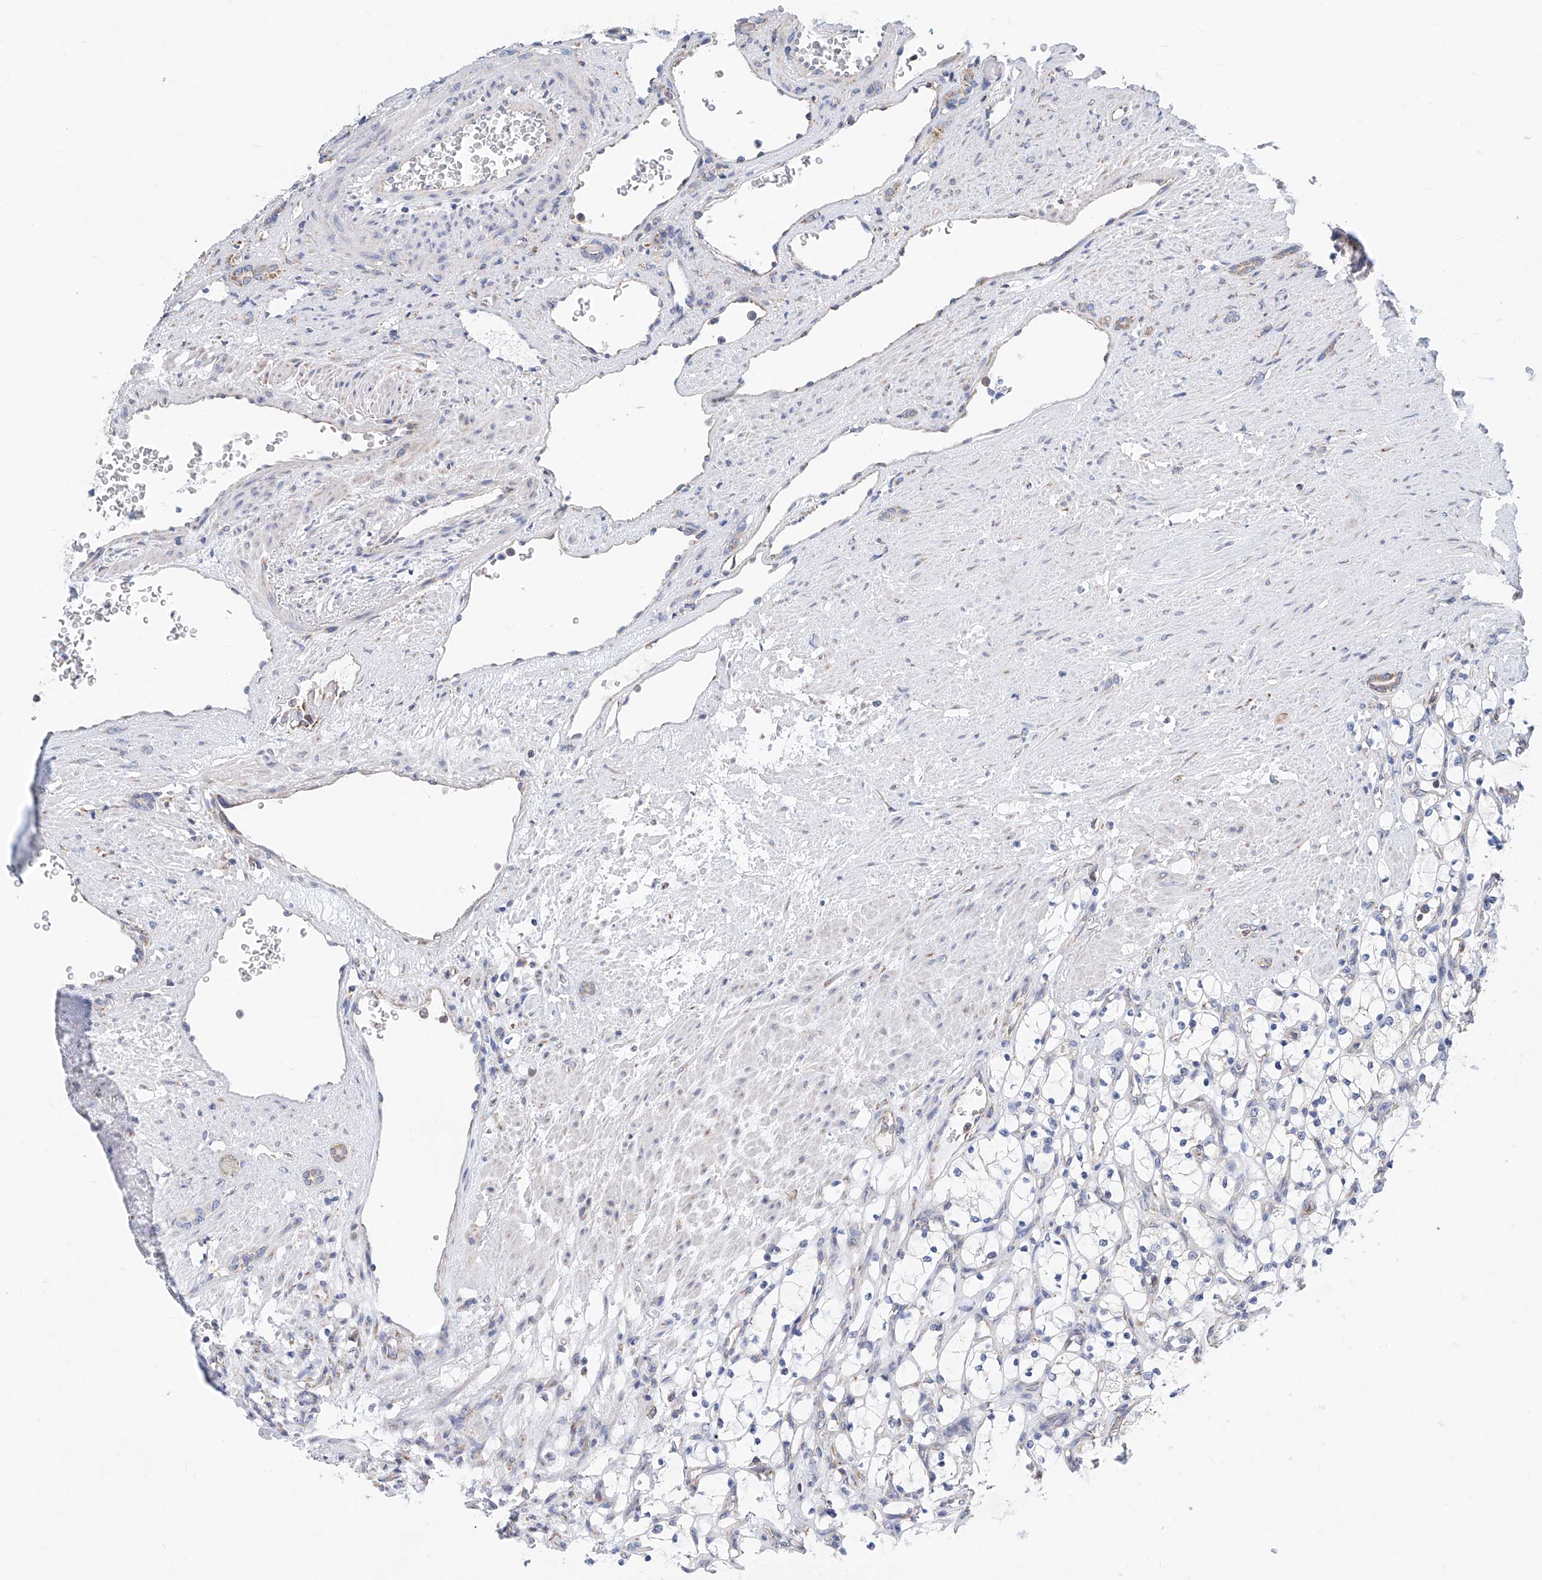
{"staining": {"intensity": "negative", "quantity": "none", "location": "none"}, "tissue": "renal cancer", "cell_type": "Tumor cells", "image_type": "cancer", "snomed": [{"axis": "morphology", "description": "Adenocarcinoma, NOS"}, {"axis": "topography", "description": "Kidney"}], "caption": "Immunohistochemistry of human adenocarcinoma (renal) shows no expression in tumor cells.", "gene": "MAD2L1", "patient": {"sex": "female", "age": 69}}